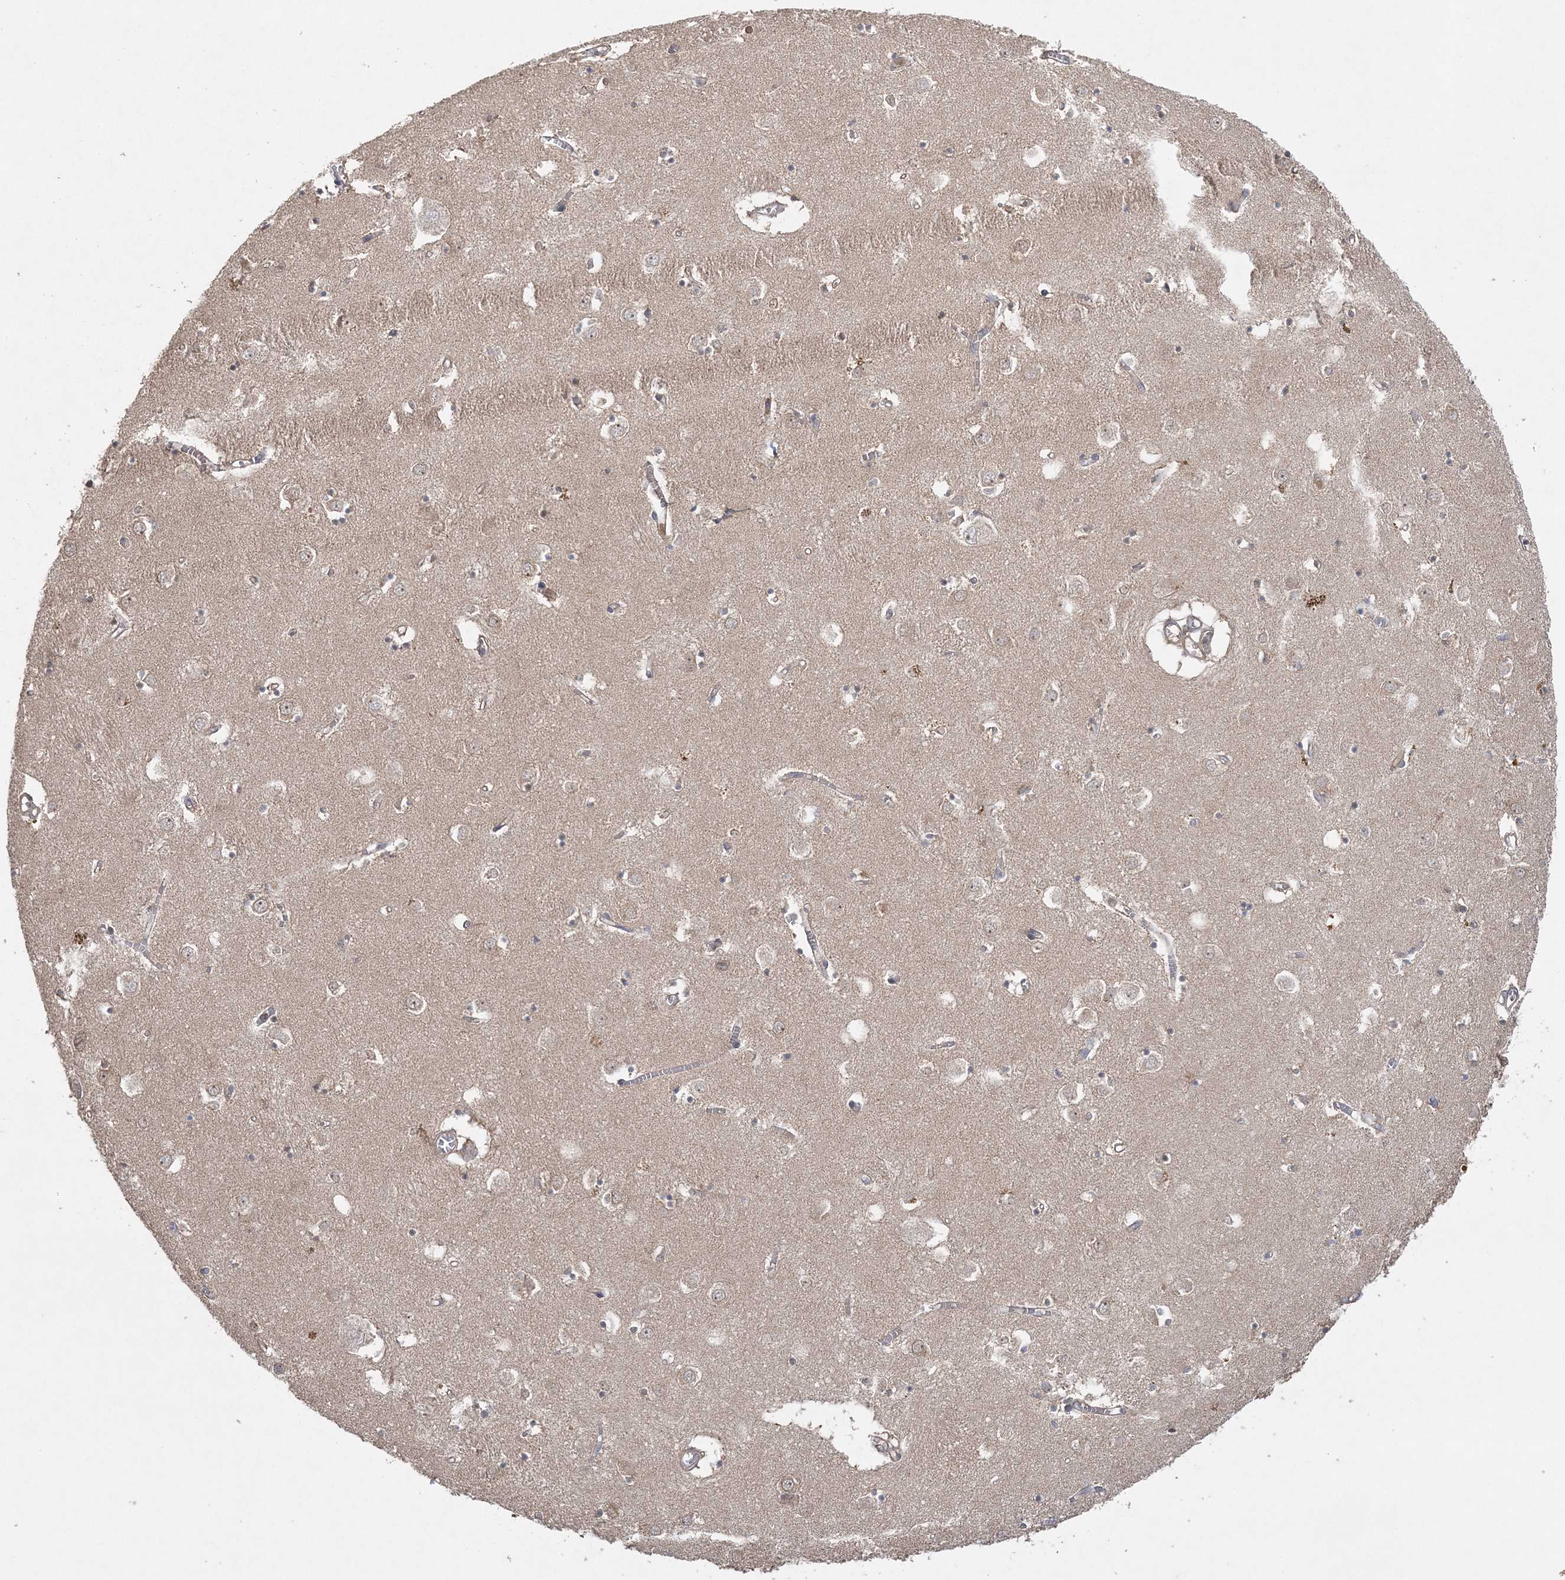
{"staining": {"intensity": "weak", "quantity": "<25%", "location": "cytoplasmic/membranous"}, "tissue": "caudate", "cell_type": "Glial cells", "image_type": "normal", "snomed": [{"axis": "morphology", "description": "Normal tissue, NOS"}, {"axis": "topography", "description": "Lateral ventricle wall"}], "caption": "Glial cells show no significant protein expression in unremarkable caudate. (DAB (3,3'-diaminobenzidine) immunohistochemistry, high magnification).", "gene": "ACAP2", "patient": {"sex": "male", "age": 70}}